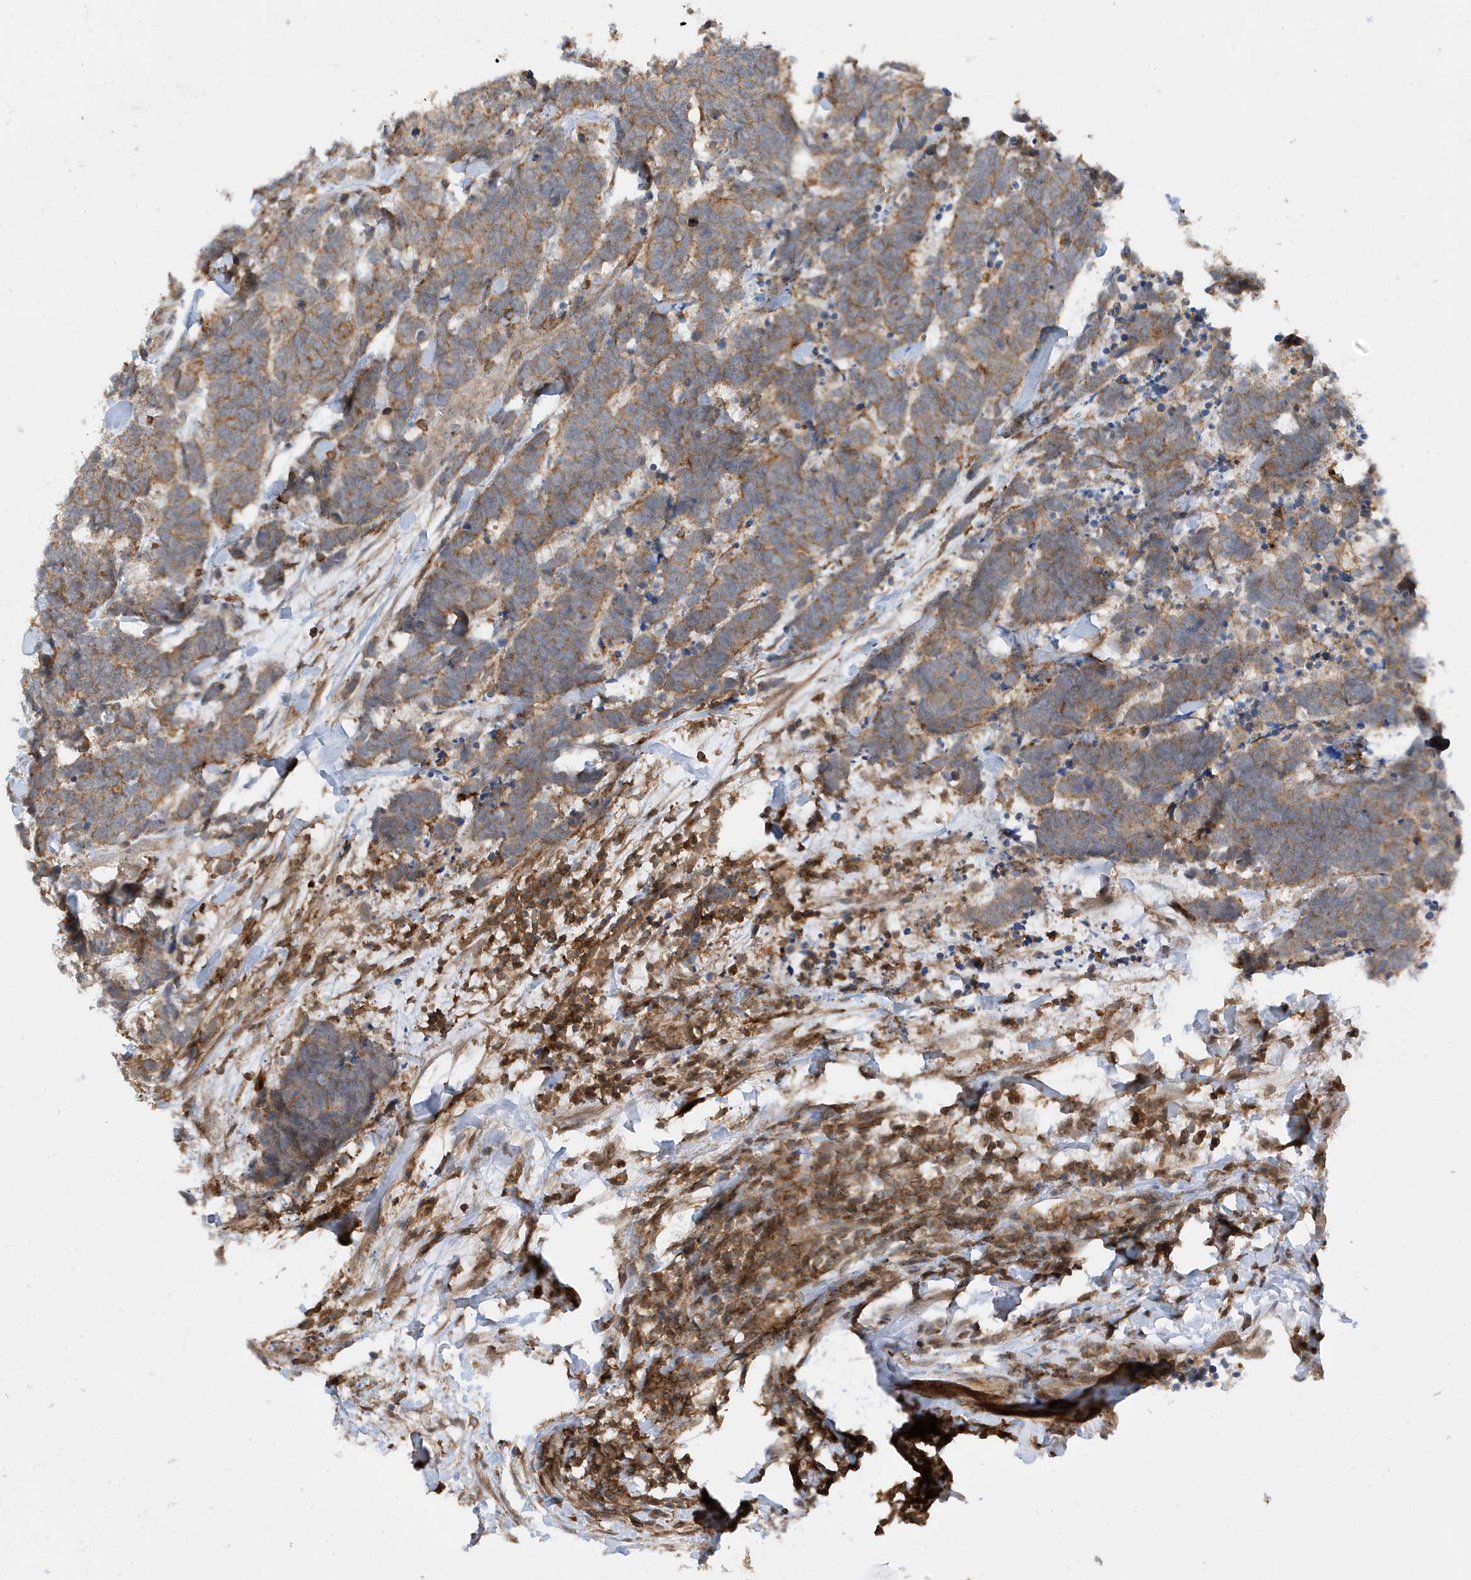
{"staining": {"intensity": "moderate", "quantity": ">75%", "location": "cytoplasmic/membranous"}, "tissue": "carcinoid", "cell_type": "Tumor cells", "image_type": "cancer", "snomed": [{"axis": "morphology", "description": "Carcinoma, NOS"}, {"axis": "morphology", "description": "Carcinoid, malignant, NOS"}, {"axis": "topography", "description": "Urinary bladder"}], "caption": "An immunohistochemistry photomicrograph of neoplastic tissue is shown. Protein staining in brown shows moderate cytoplasmic/membranous positivity in carcinoid within tumor cells.", "gene": "TATDN3", "patient": {"sex": "male", "age": 57}}